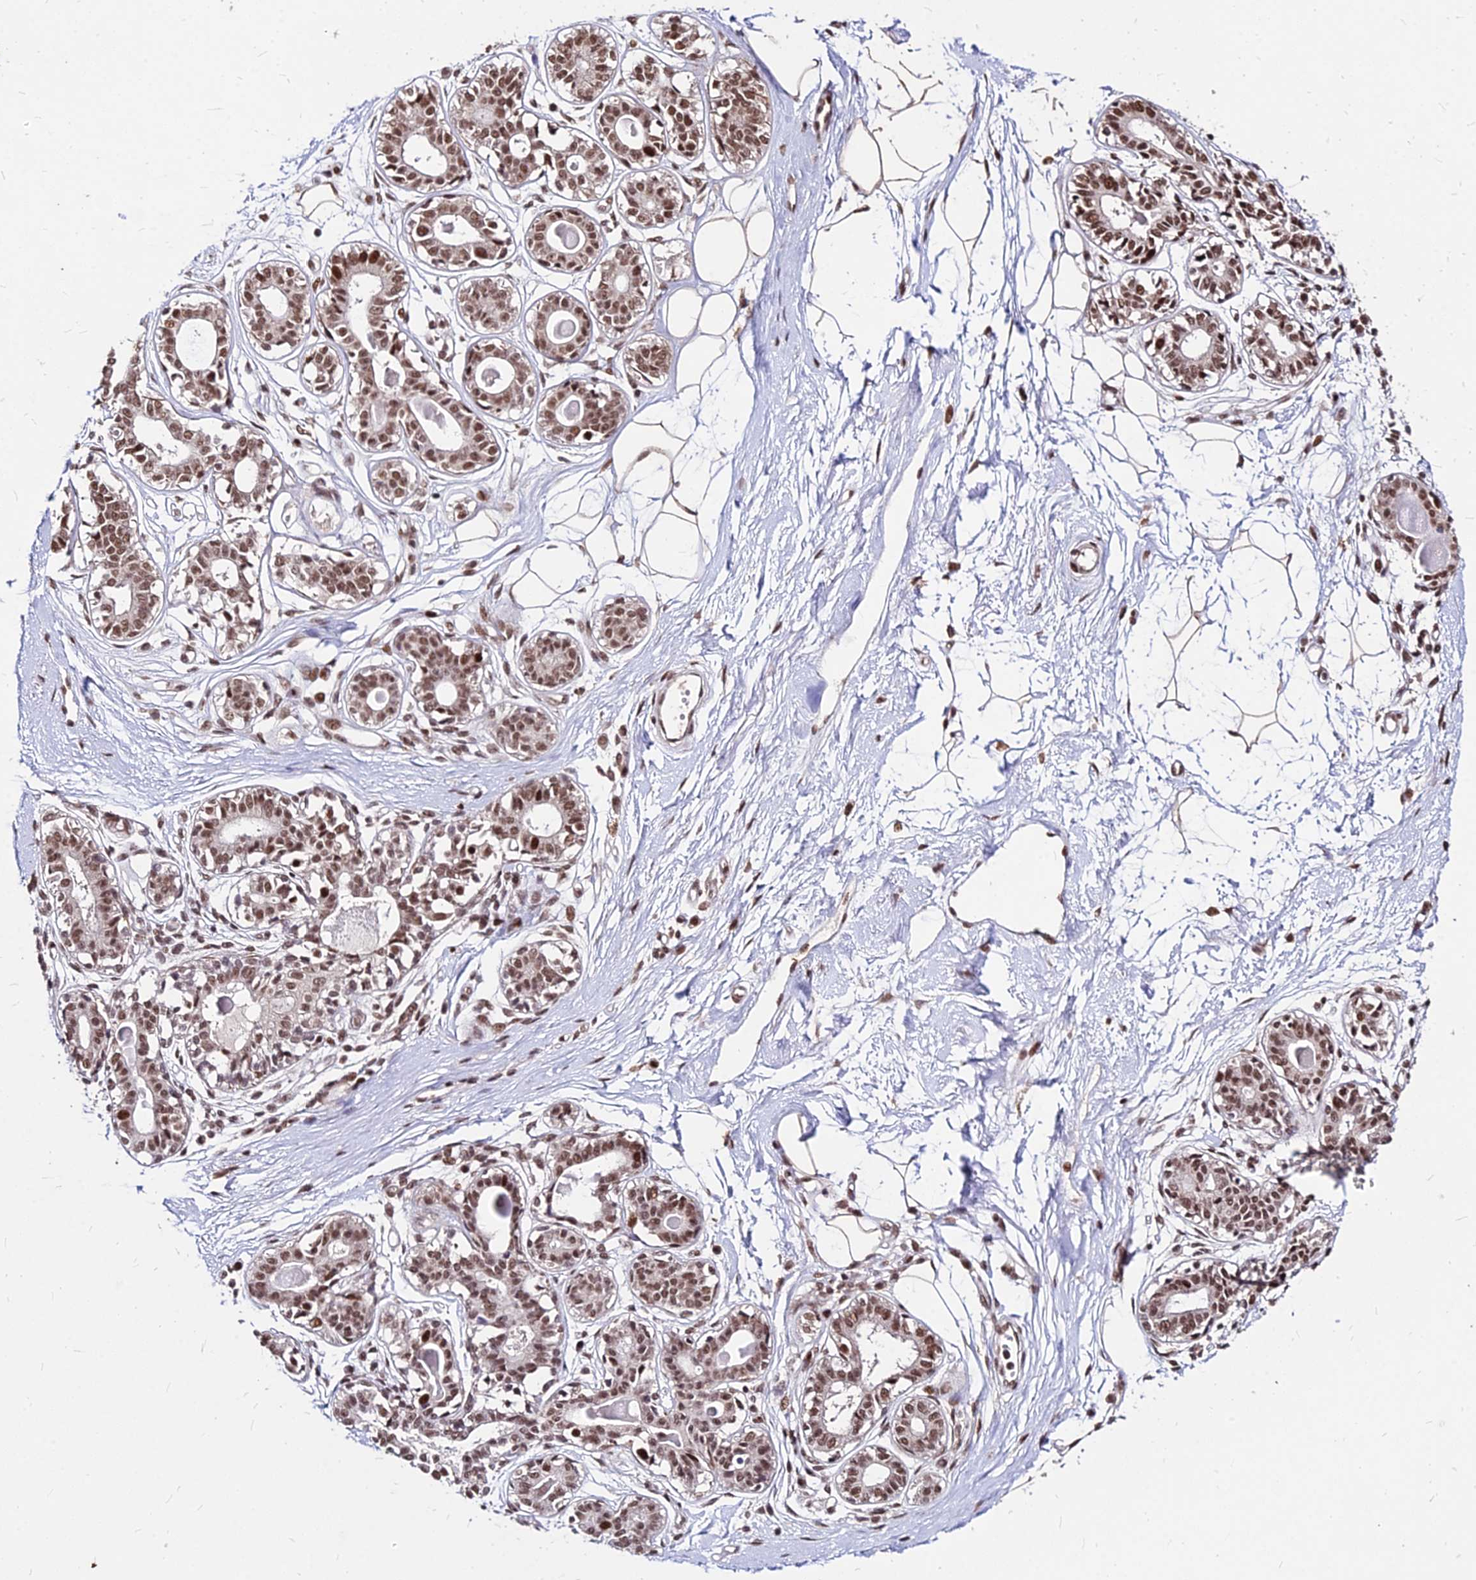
{"staining": {"intensity": "moderate", "quantity": ">75%", "location": "nuclear"}, "tissue": "breast", "cell_type": "Adipocytes", "image_type": "normal", "snomed": [{"axis": "morphology", "description": "Normal tissue, NOS"}, {"axis": "topography", "description": "Breast"}], "caption": "The photomicrograph demonstrates a brown stain indicating the presence of a protein in the nuclear of adipocytes in breast. (DAB IHC, brown staining for protein, blue staining for nuclei).", "gene": "ZBED4", "patient": {"sex": "female", "age": 45}}